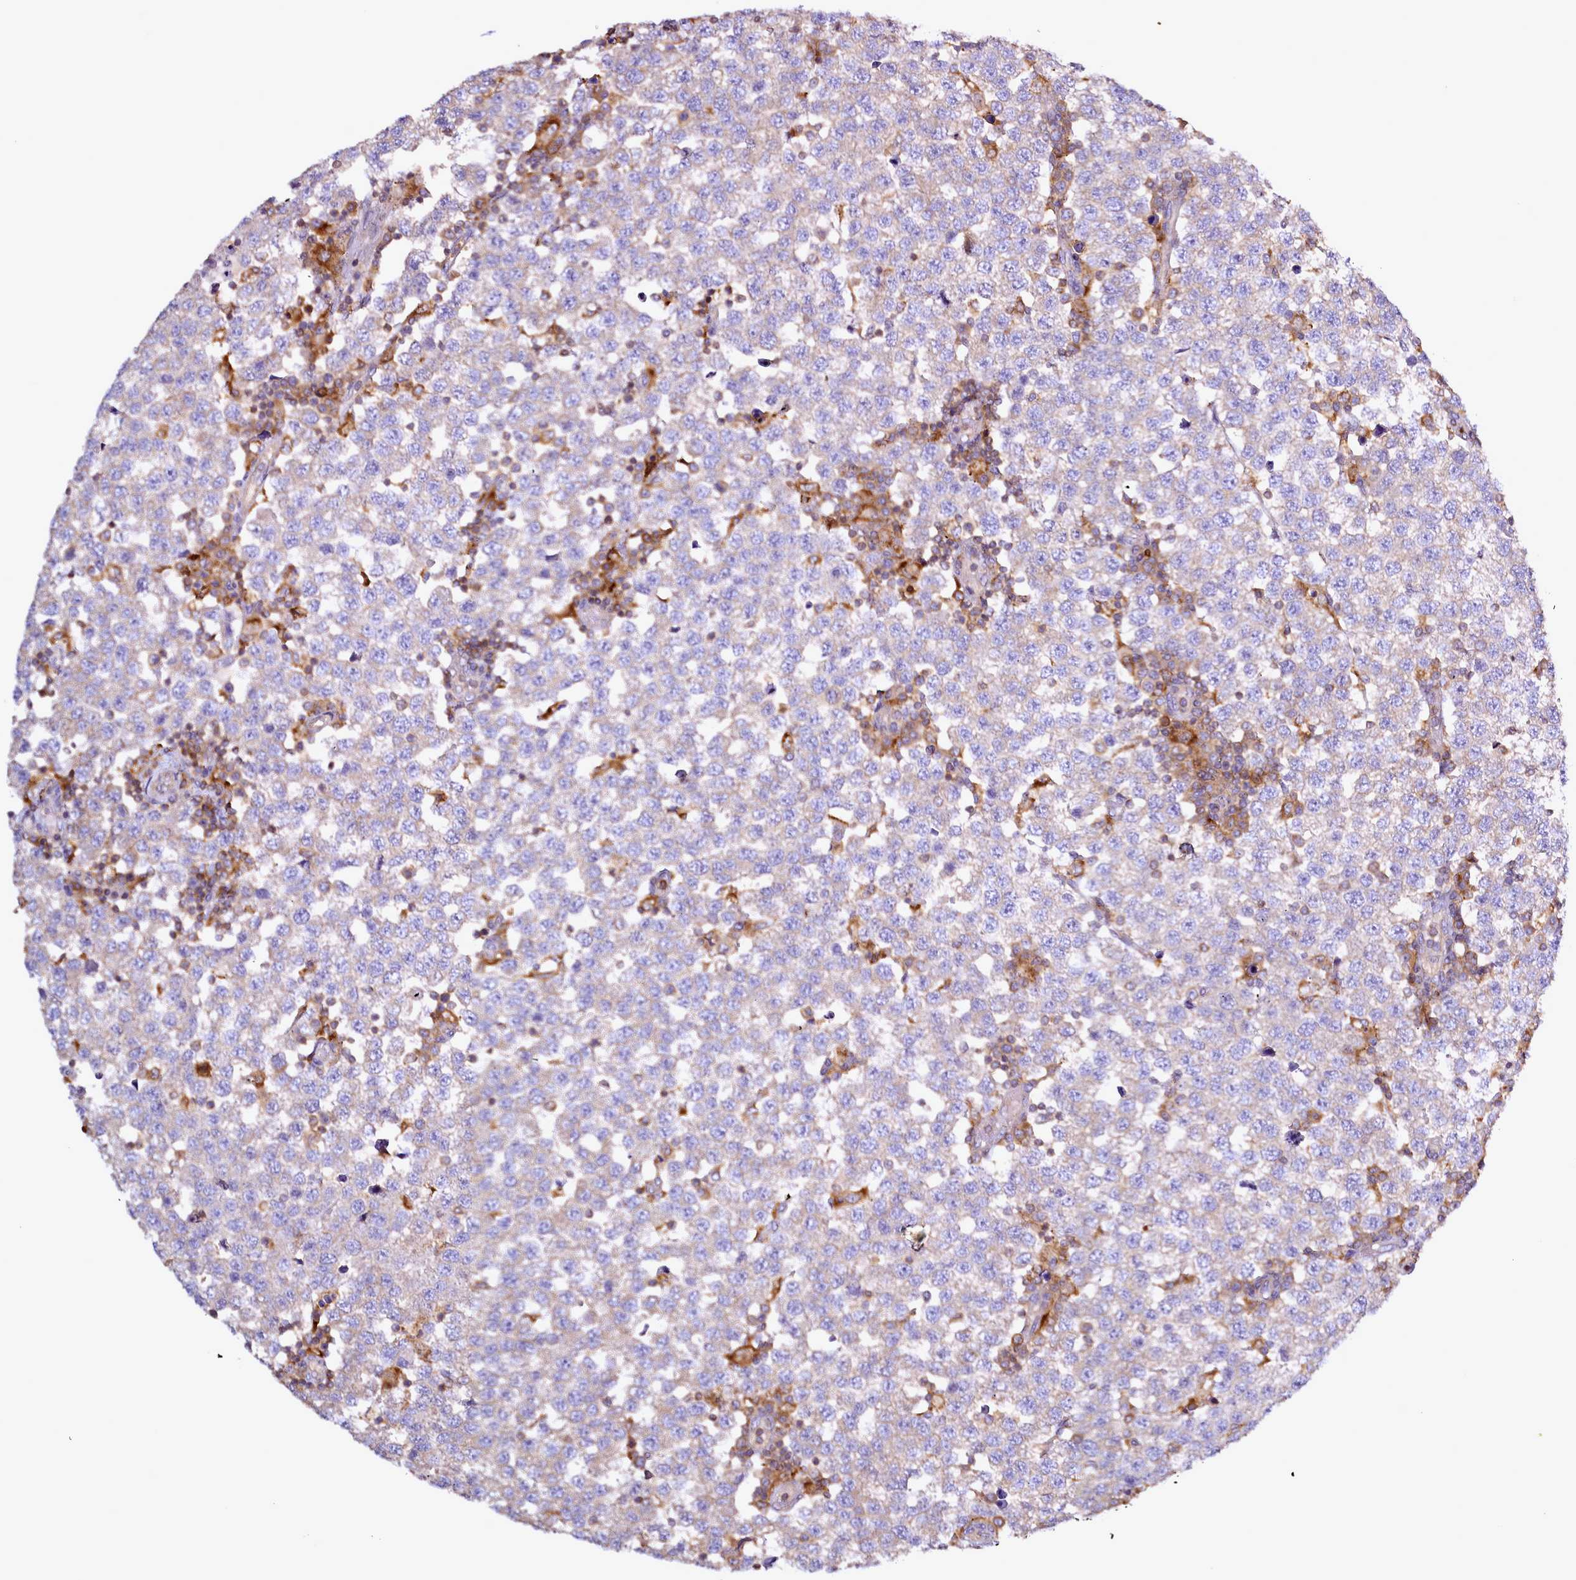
{"staining": {"intensity": "negative", "quantity": "none", "location": "none"}, "tissue": "testis cancer", "cell_type": "Tumor cells", "image_type": "cancer", "snomed": [{"axis": "morphology", "description": "Seminoma, NOS"}, {"axis": "topography", "description": "Testis"}], "caption": "Protein analysis of testis seminoma exhibits no significant positivity in tumor cells.", "gene": "NCKAP1L", "patient": {"sex": "male", "age": 34}}